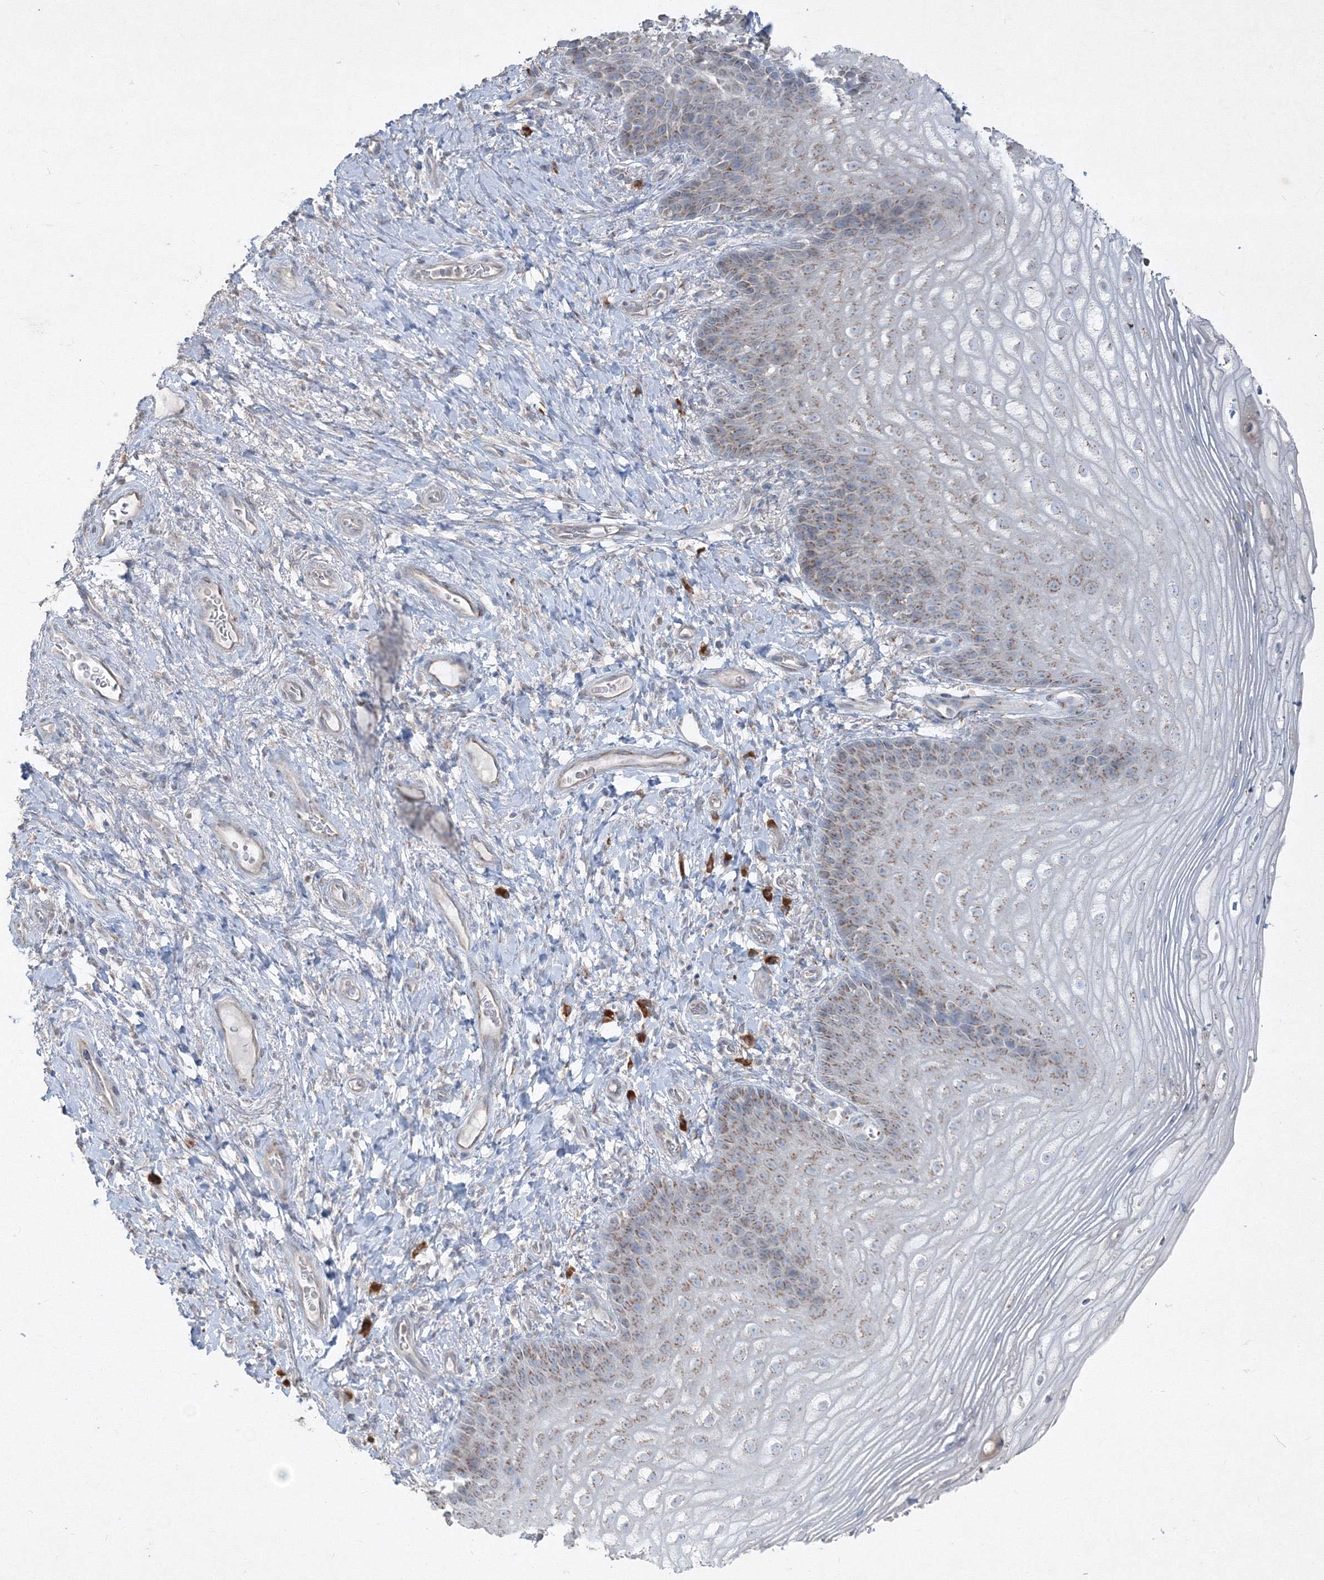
{"staining": {"intensity": "moderate", "quantity": "<25%", "location": "cytoplasmic/membranous"}, "tissue": "vagina", "cell_type": "Squamous epithelial cells", "image_type": "normal", "snomed": [{"axis": "morphology", "description": "Normal tissue, NOS"}, {"axis": "topography", "description": "Vagina"}], "caption": "This histopathology image displays immunohistochemistry (IHC) staining of normal vagina, with low moderate cytoplasmic/membranous staining in approximately <25% of squamous epithelial cells.", "gene": "IFNAR1", "patient": {"sex": "female", "age": 60}}